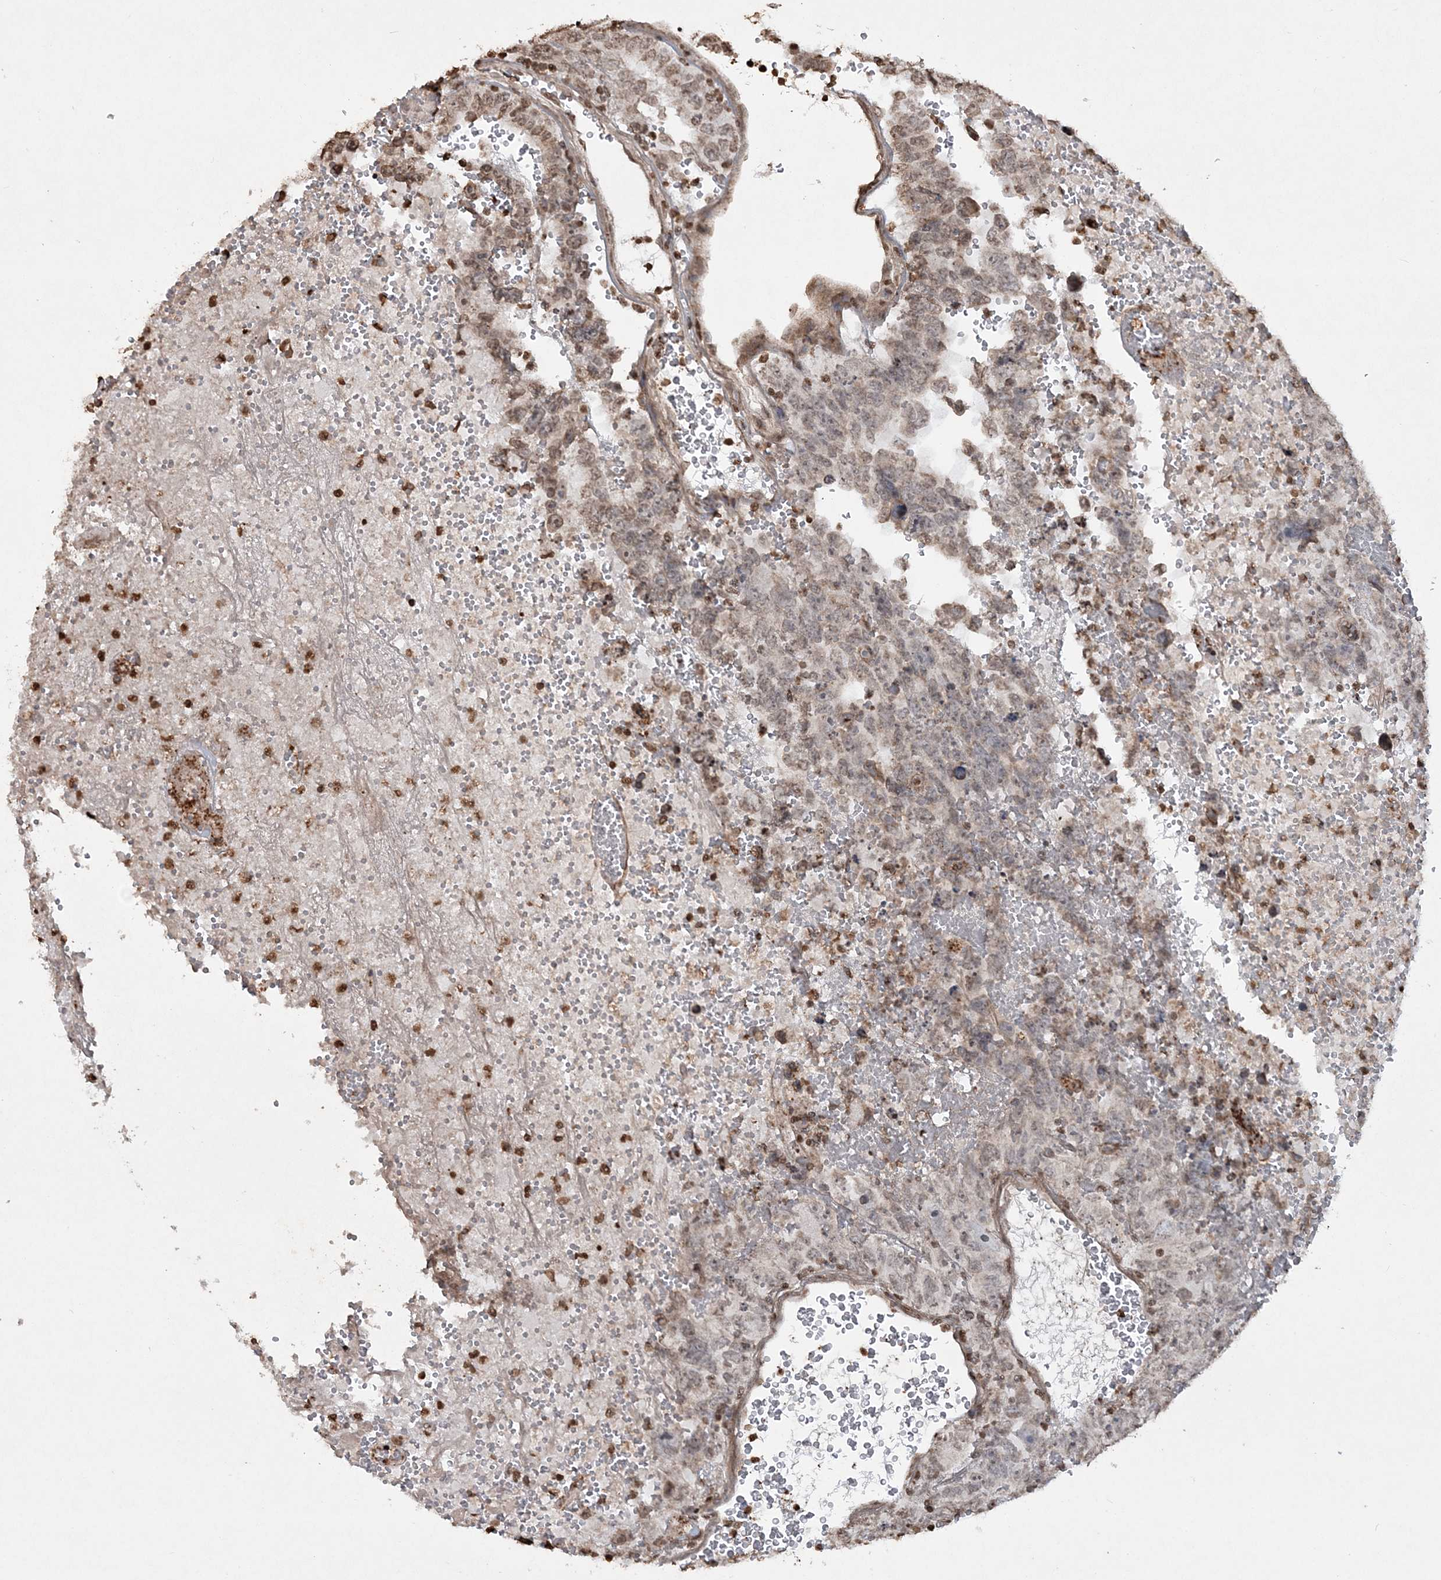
{"staining": {"intensity": "negative", "quantity": "none", "location": "none"}, "tissue": "testis cancer", "cell_type": "Tumor cells", "image_type": "cancer", "snomed": [{"axis": "morphology", "description": "Carcinoma, Embryonal, NOS"}, {"axis": "topography", "description": "Testis"}], "caption": "High power microscopy histopathology image of an immunohistochemistry (IHC) image of testis embryonal carcinoma, revealing no significant staining in tumor cells.", "gene": "TTC7A", "patient": {"sex": "male", "age": 45}}